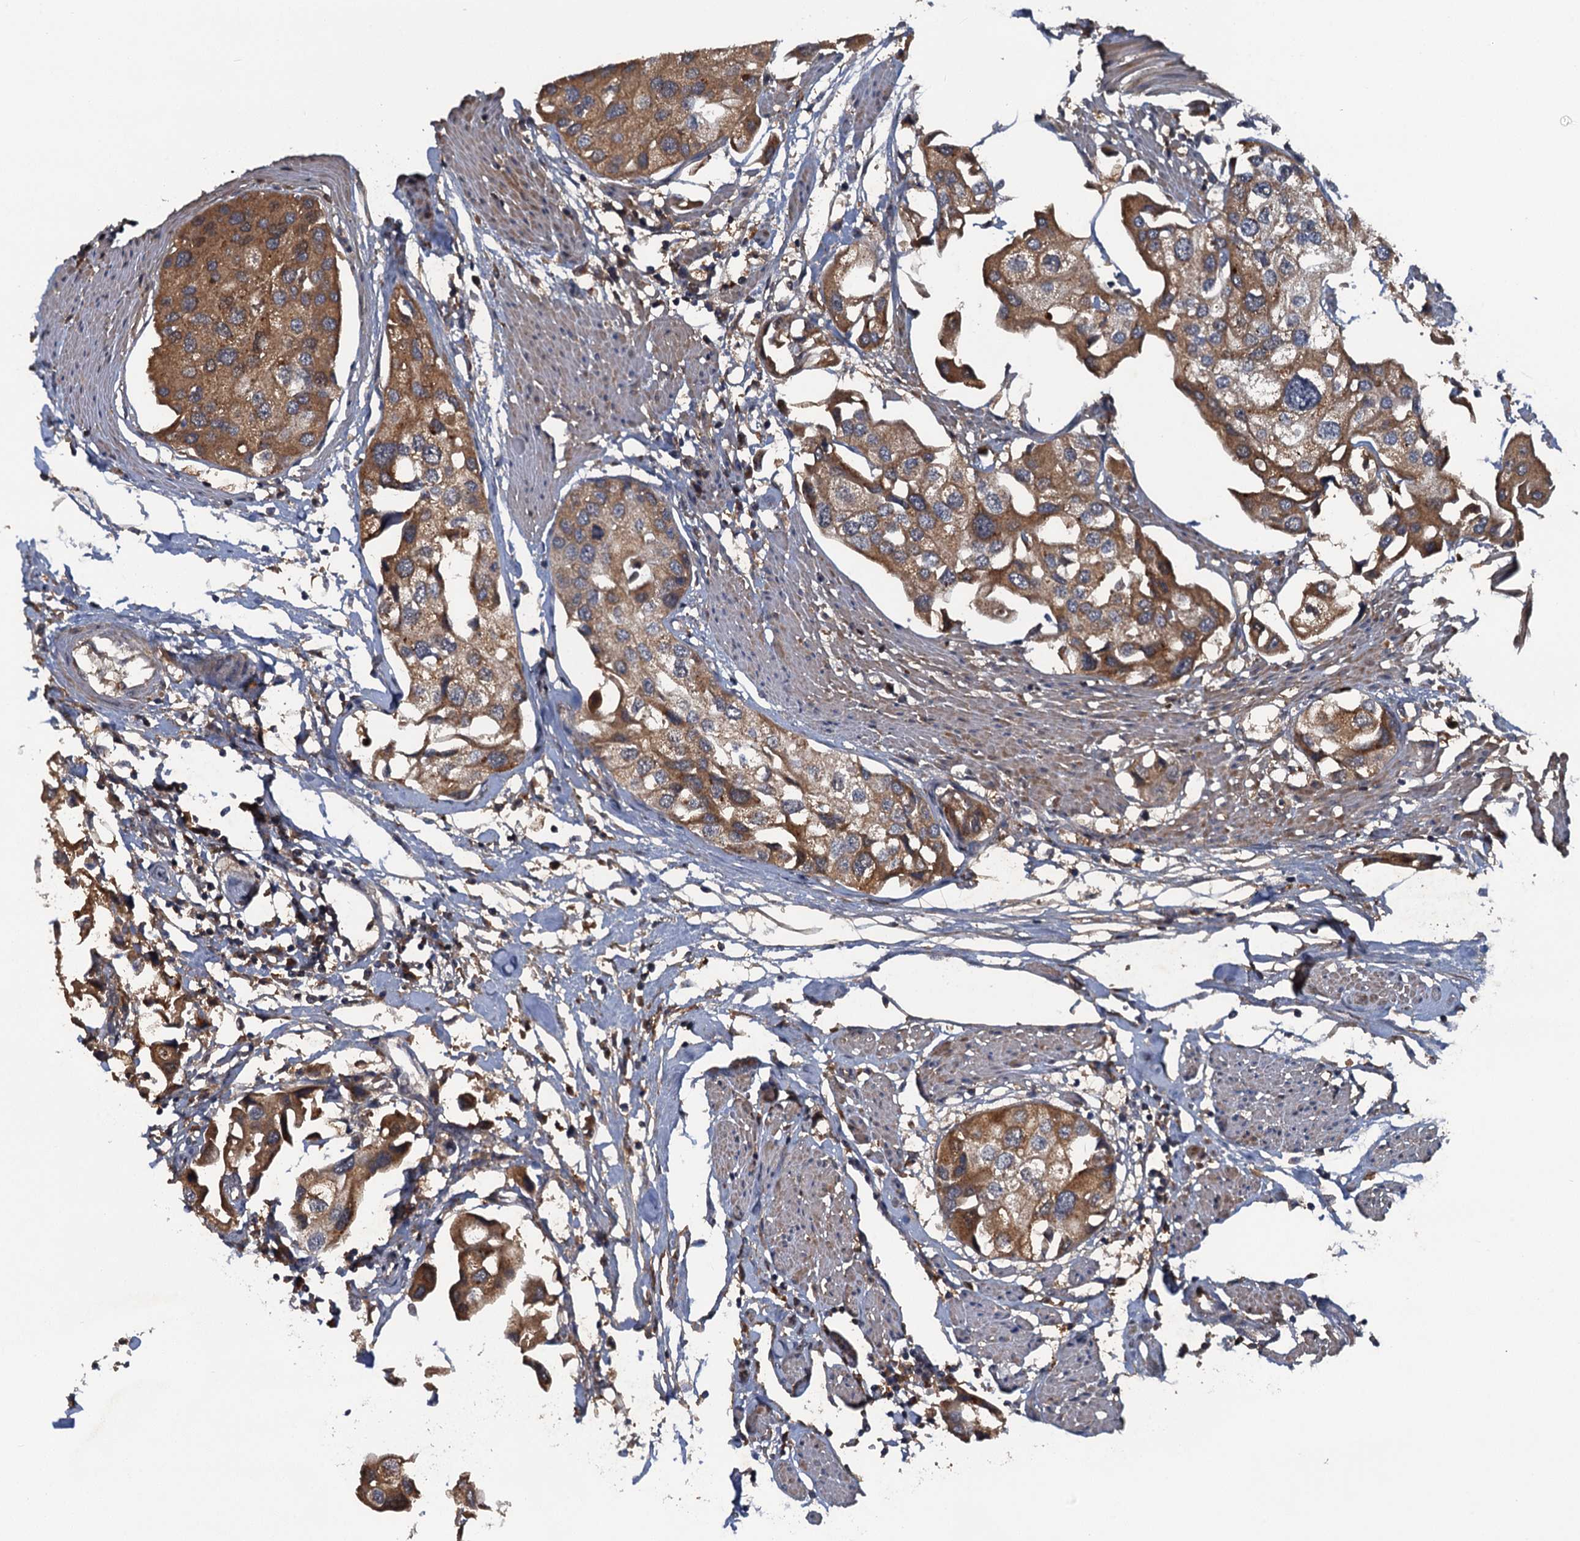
{"staining": {"intensity": "moderate", "quantity": ">75%", "location": "cytoplasmic/membranous"}, "tissue": "urothelial cancer", "cell_type": "Tumor cells", "image_type": "cancer", "snomed": [{"axis": "morphology", "description": "Urothelial carcinoma, High grade"}, {"axis": "topography", "description": "Urinary bladder"}], "caption": "IHC (DAB) staining of urothelial carcinoma (high-grade) demonstrates moderate cytoplasmic/membranous protein positivity in approximately >75% of tumor cells.", "gene": "HAPLN3", "patient": {"sex": "male", "age": 64}}